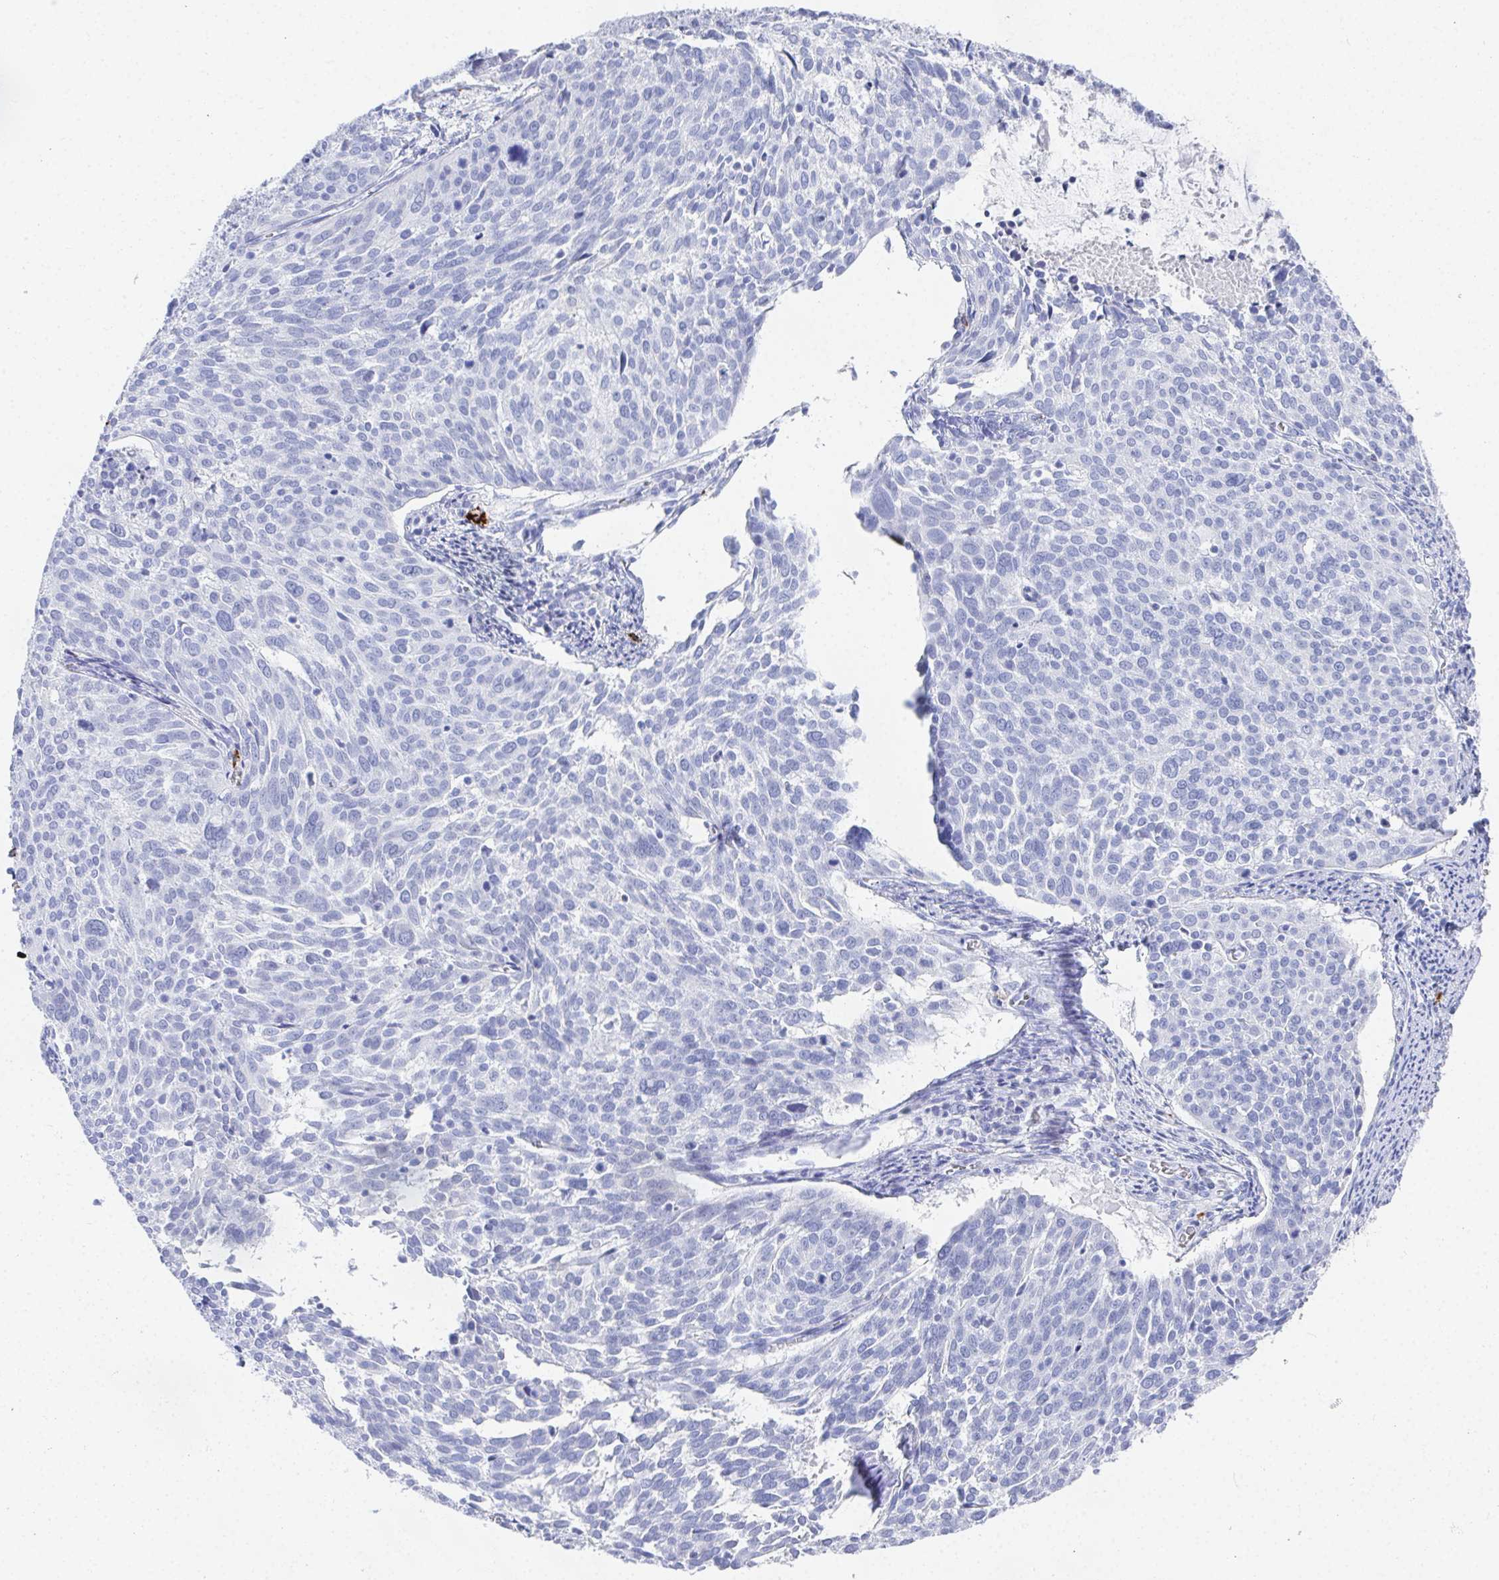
{"staining": {"intensity": "negative", "quantity": "none", "location": "none"}, "tissue": "cervical cancer", "cell_type": "Tumor cells", "image_type": "cancer", "snomed": [{"axis": "morphology", "description": "Squamous cell carcinoma, NOS"}, {"axis": "topography", "description": "Cervix"}], "caption": "Immunohistochemistry (IHC) micrograph of neoplastic tissue: human cervical cancer (squamous cell carcinoma) stained with DAB demonstrates no significant protein staining in tumor cells.", "gene": "GRIA1", "patient": {"sex": "female", "age": 39}}